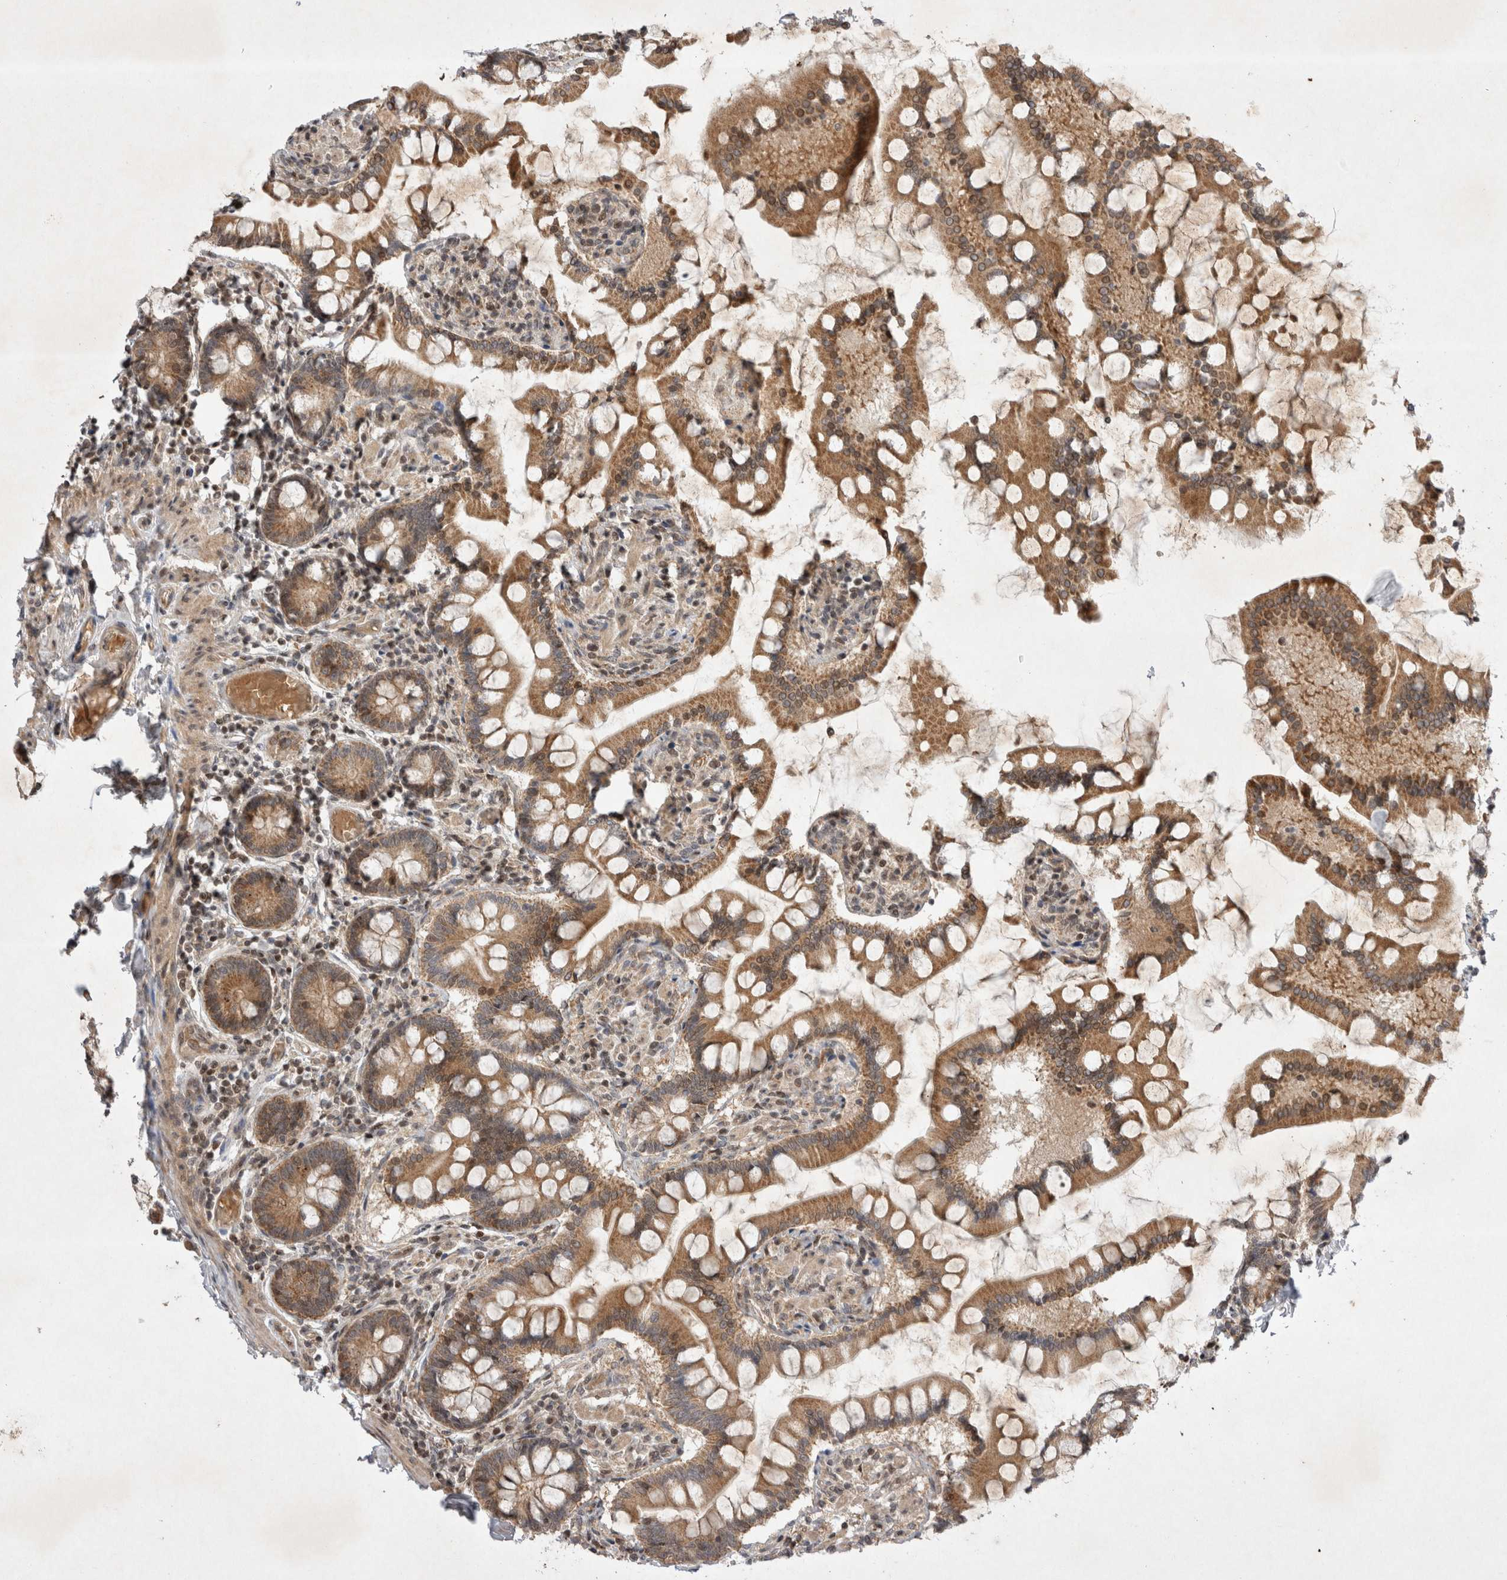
{"staining": {"intensity": "moderate", "quantity": ">75%", "location": "cytoplasmic/membranous"}, "tissue": "small intestine", "cell_type": "Glandular cells", "image_type": "normal", "snomed": [{"axis": "morphology", "description": "Normal tissue, NOS"}, {"axis": "topography", "description": "Small intestine"}], "caption": "This histopathology image shows immunohistochemistry (IHC) staining of normal small intestine, with medium moderate cytoplasmic/membranous expression in about >75% of glandular cells.", "gene": "EIF2AK1", "patient": {"sex": "male", "age": 41}}